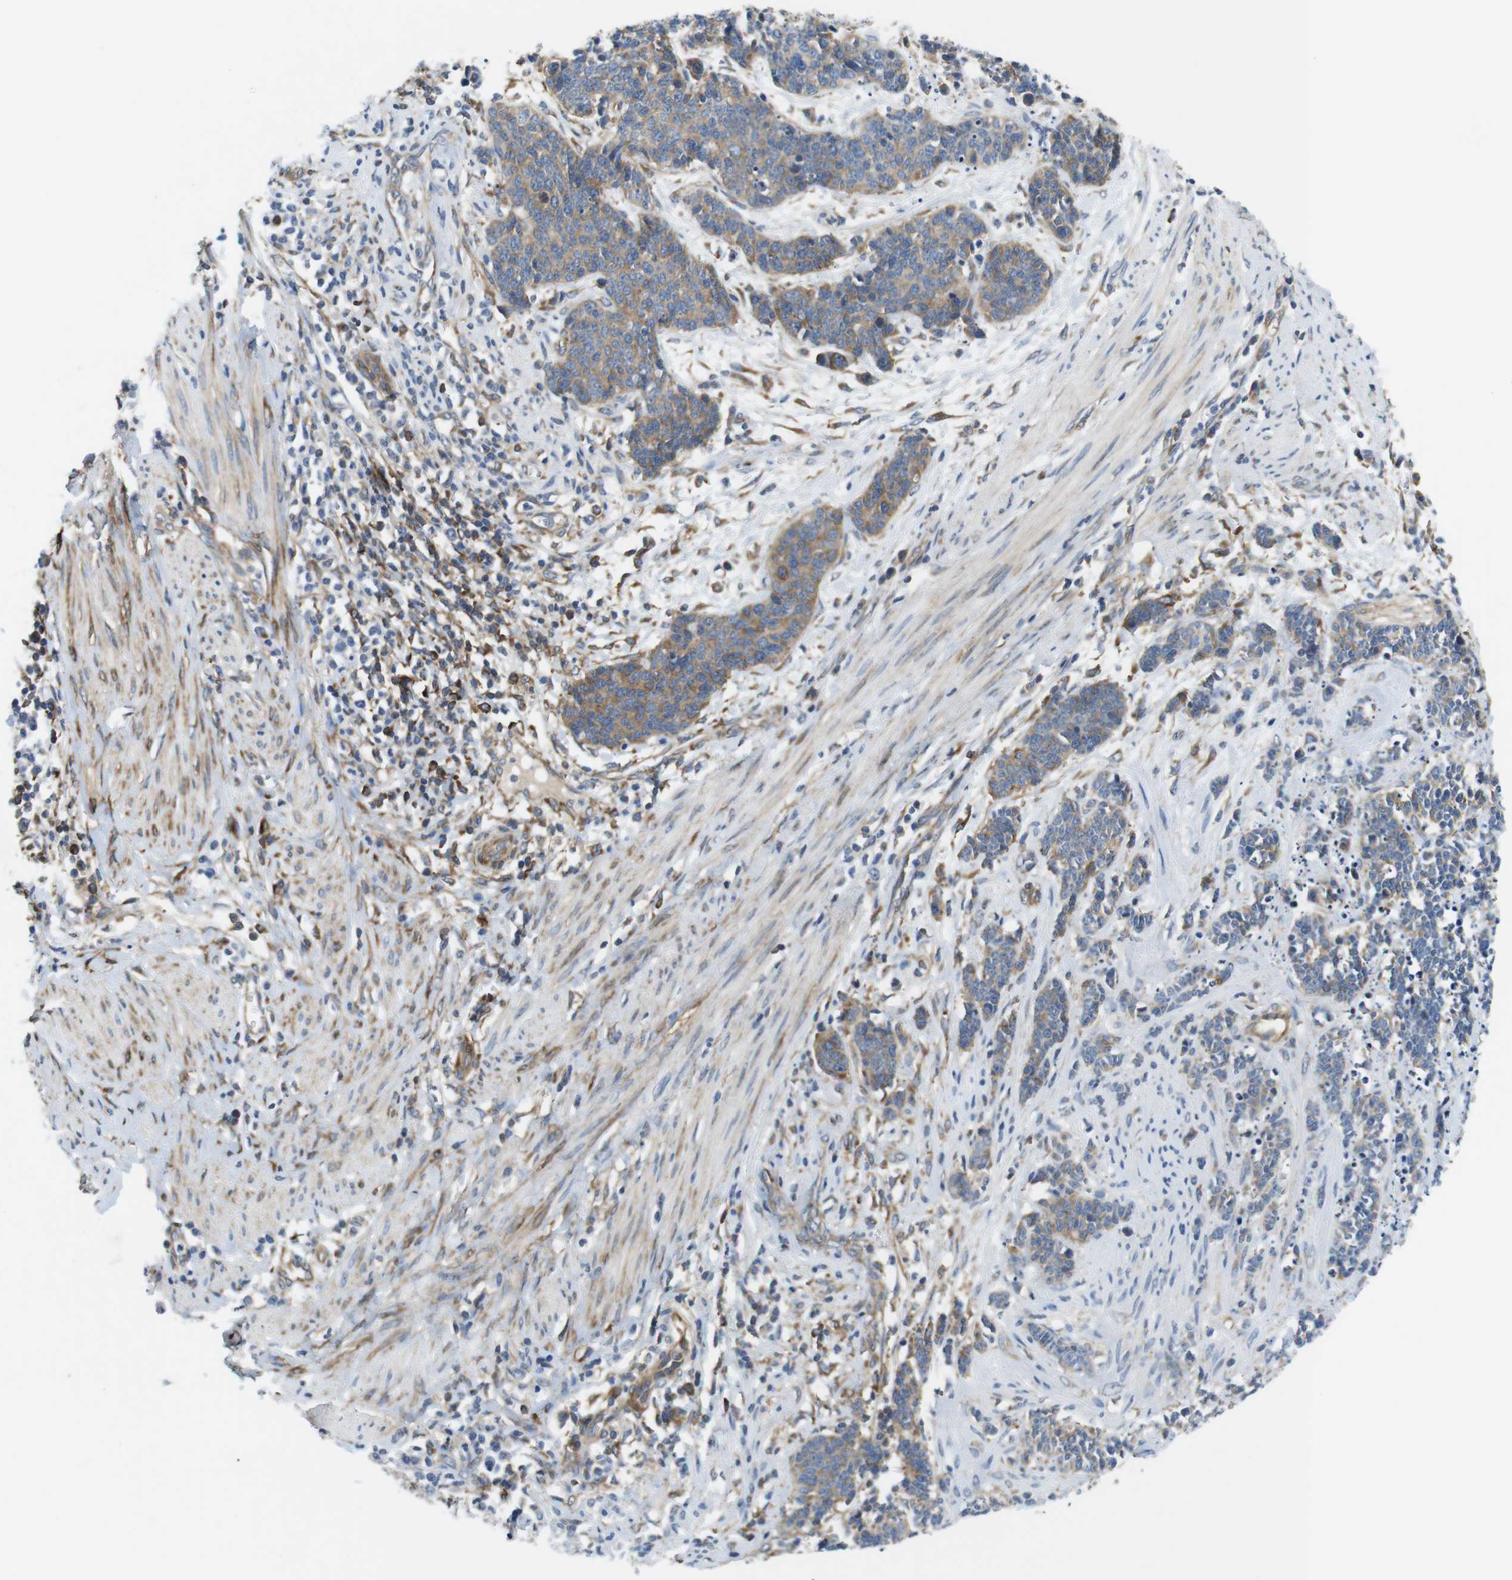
{"staining": {"intensity": "moderate", "quantity": ">75%", "location": "cytoplasmic/membranous"}, "tissue": "cervical cancer", "cell_type": "Tumor cells", "image_type": "cancer", "snomed": [{"axis": "morphology", "description": "Squamous cell carcinoma, NOS"}, {"axis": "topography", "description": "Cervix"}], "caption": "Cervical squamous cell carcinoma stained with a protein marker demonstrates moderate staining in tumor cells.", "gene": "DCLK1", "patient": {"sex": "female", "age": 35}}